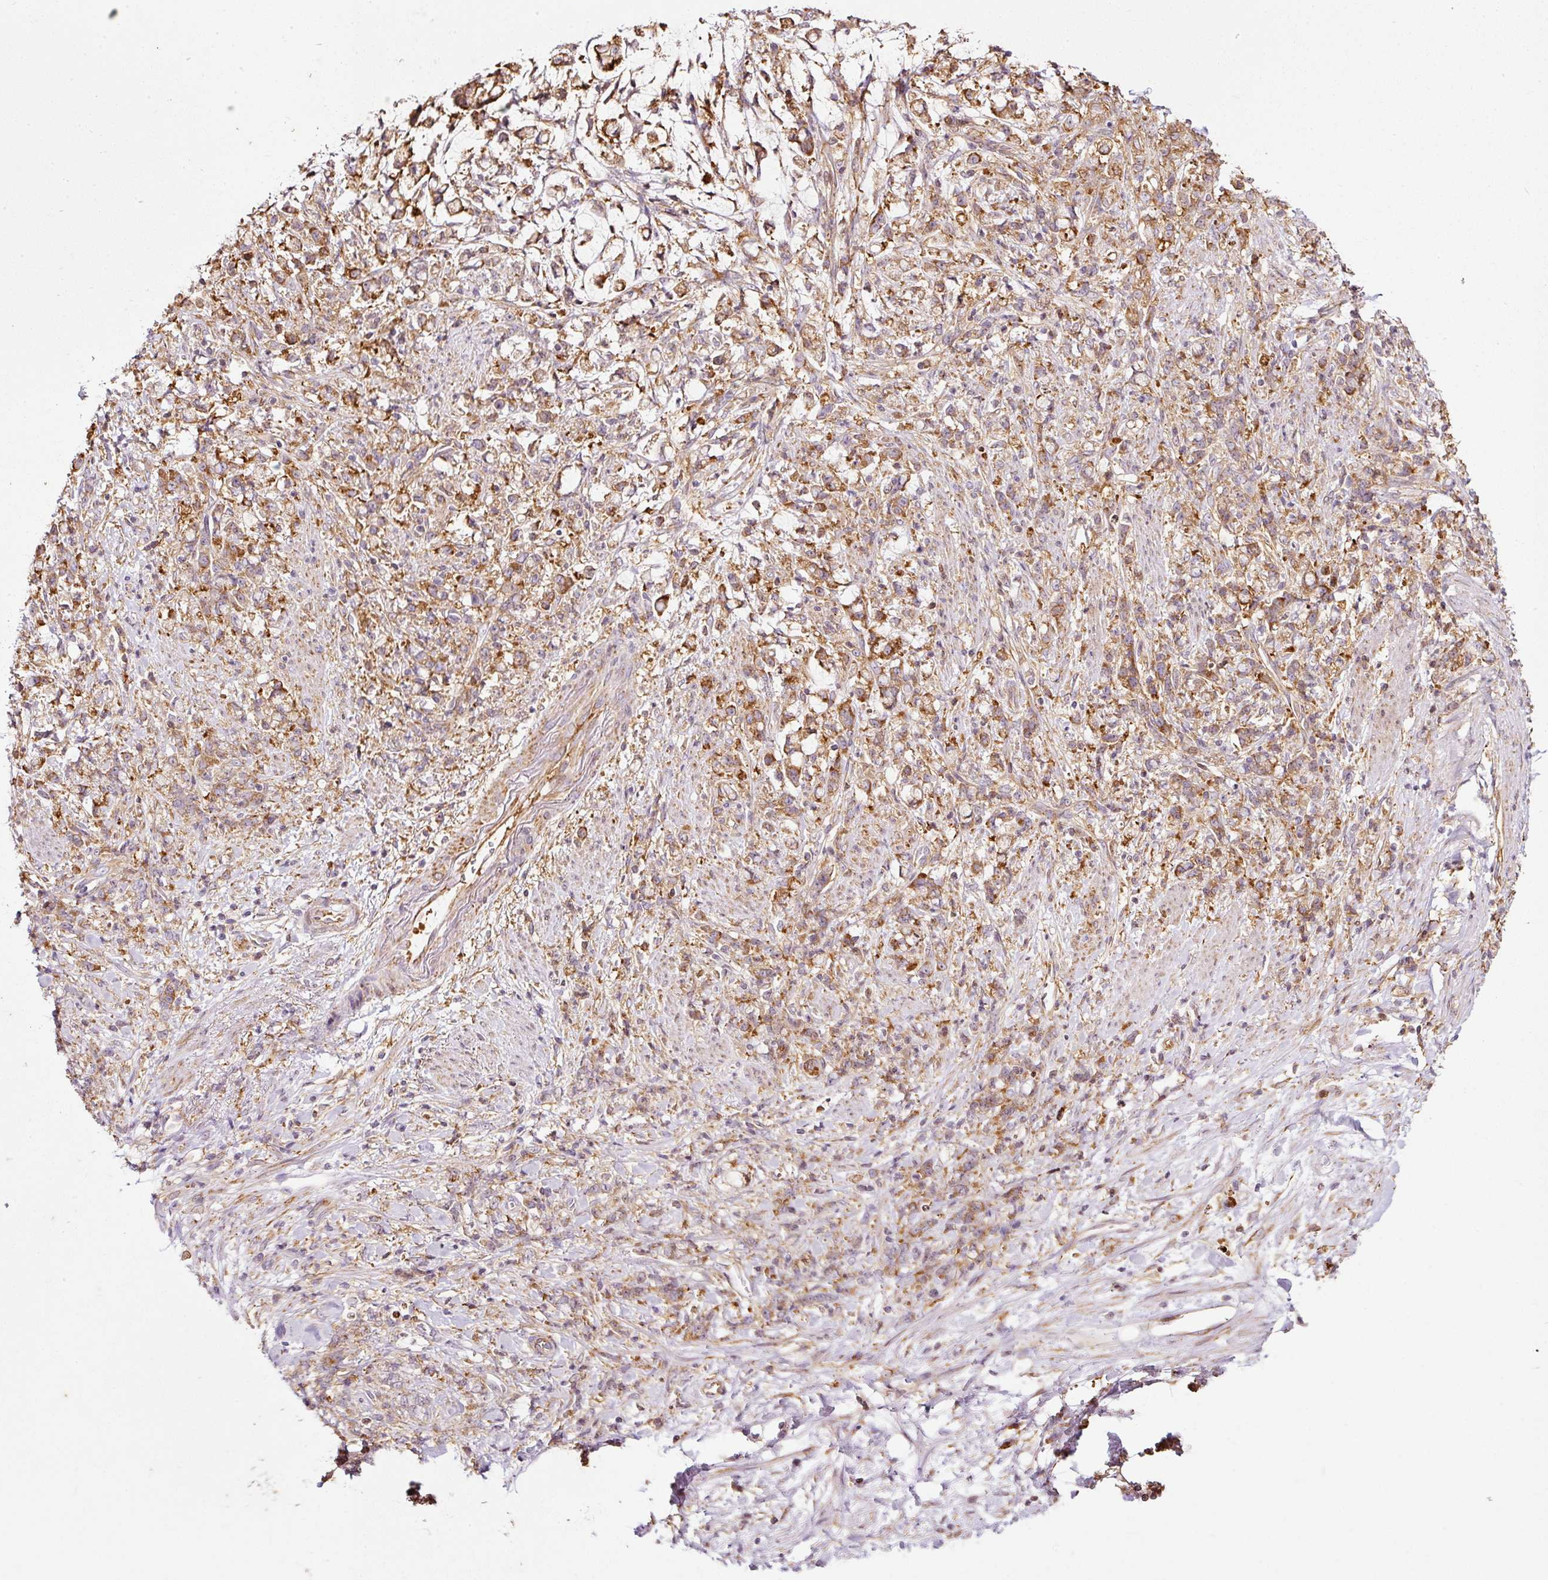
{"staining": {"intensity": "moderate", "quantity": ">75%", "location": "cytoplasmic/membranous"}, "tissue": "stomach cancer", "cell_type": "Tumor cells", "image_type": "cancer", "snomed": [{"axis": "morphology", "description": "Adenocarcinoma, NOS"}, {"axis": "topography", "description": "Stomach"}], "caption": "About >75% of tumor cells in stomach cancer exhibit moderate cytoplasmic/membranous protein expression as visualized by brown immunohistochemical staining.", "gene": "SCNM1", "patient": {"sex": "female", "age": 60}}